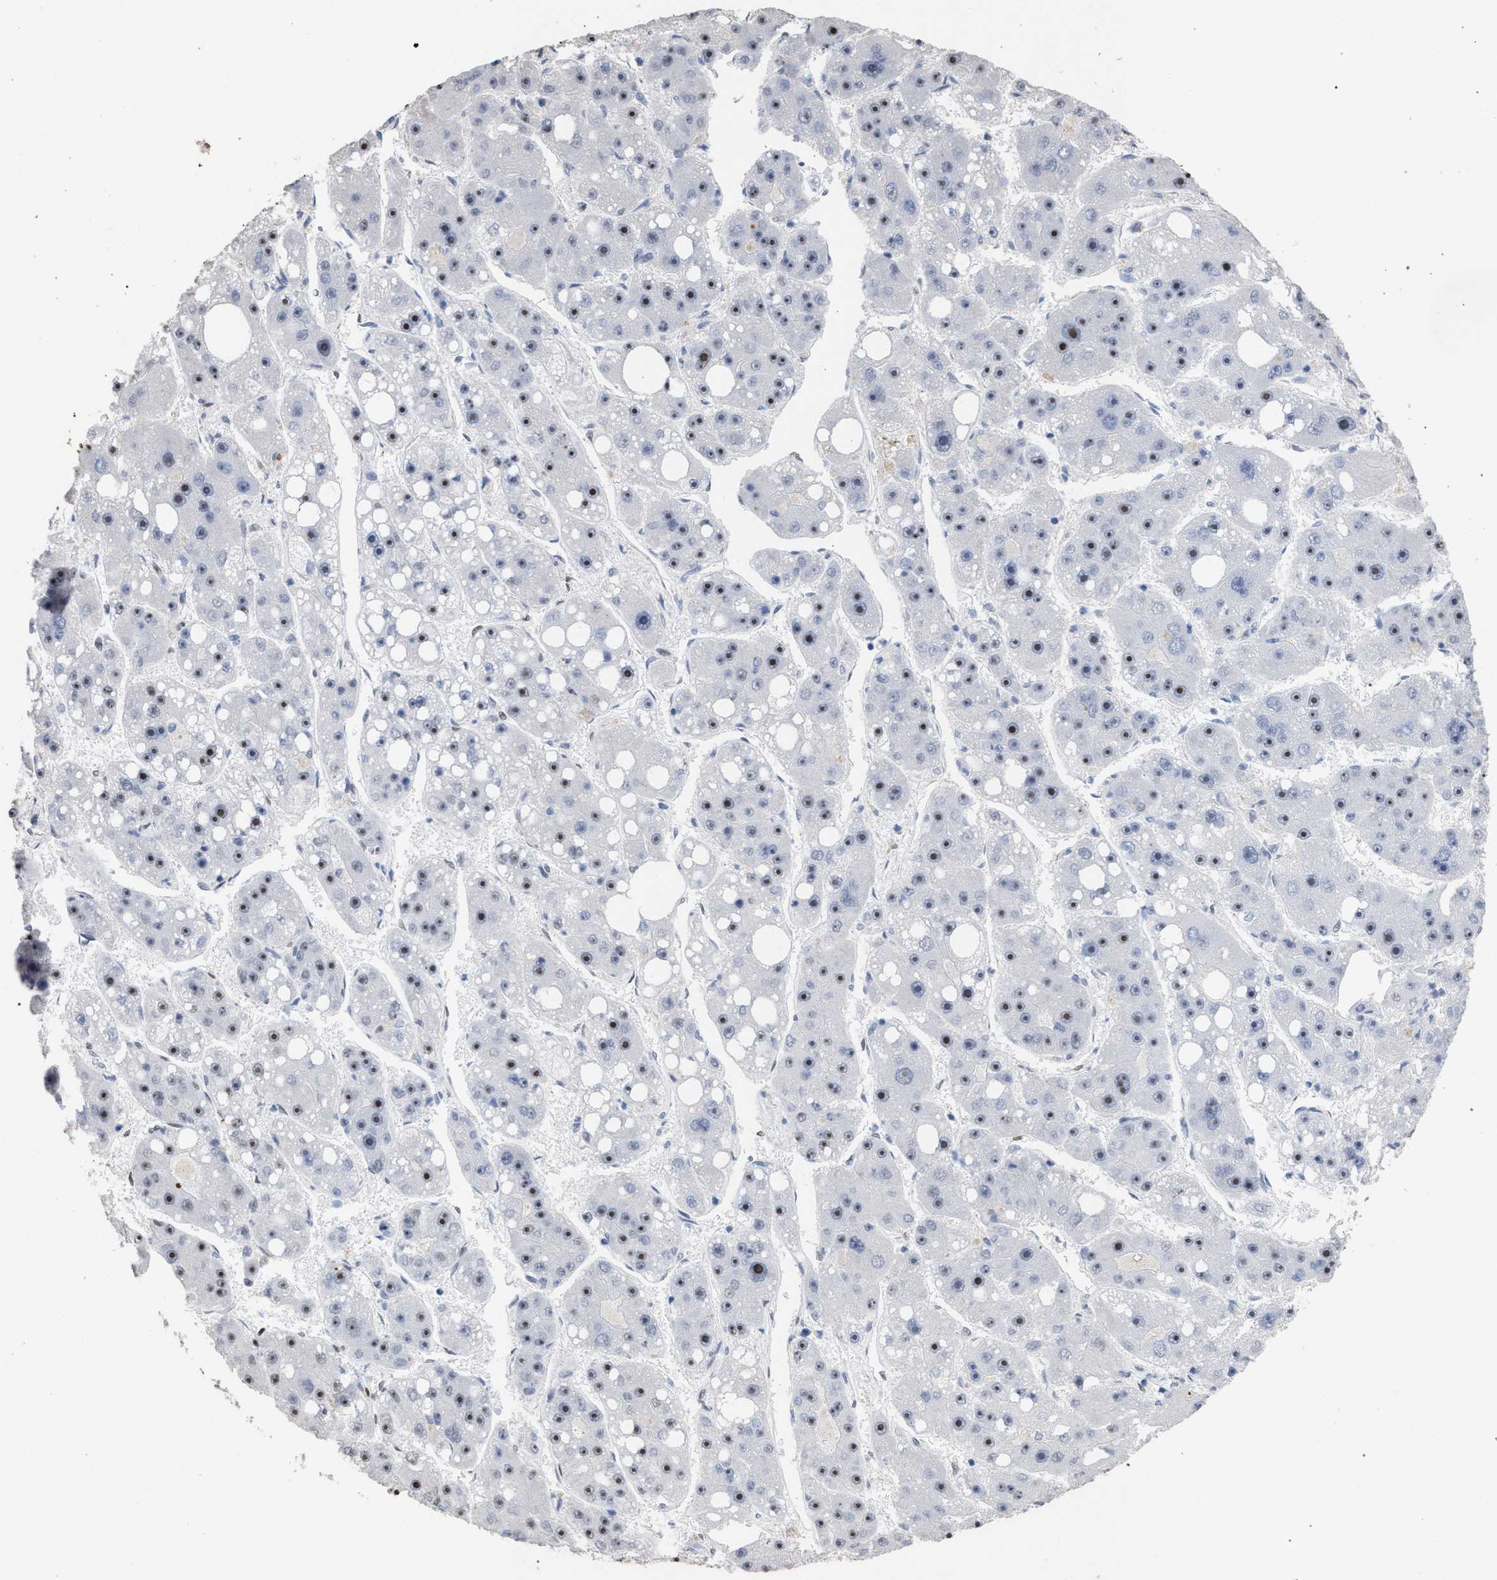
{"staining": {"intensity": "weak", "quantity": "25%-75%", "location": "nuclear"}, "tissue": "liver cancer", "cell_type": "Tumor cells", "image_type": "cancer", "snomed": [{"axis": "morphology", "description": "Carcinoma, Hepatocellular, NOS"}, {"axis": "topography", "description": "Liver"}], "caption": "High-power microscopy captured an immunohistochemistry (IHC) histopathology image of liver cancer, revealing weak nuclear staining in approximately 25%-75% of tumor cells. (DAB (3,3'-diaminobenzidine) = brown stain, brightfield microscopy at high magnification).", "gene": "TP53BP1", "patient": {"sex": "female", "age": 61}}